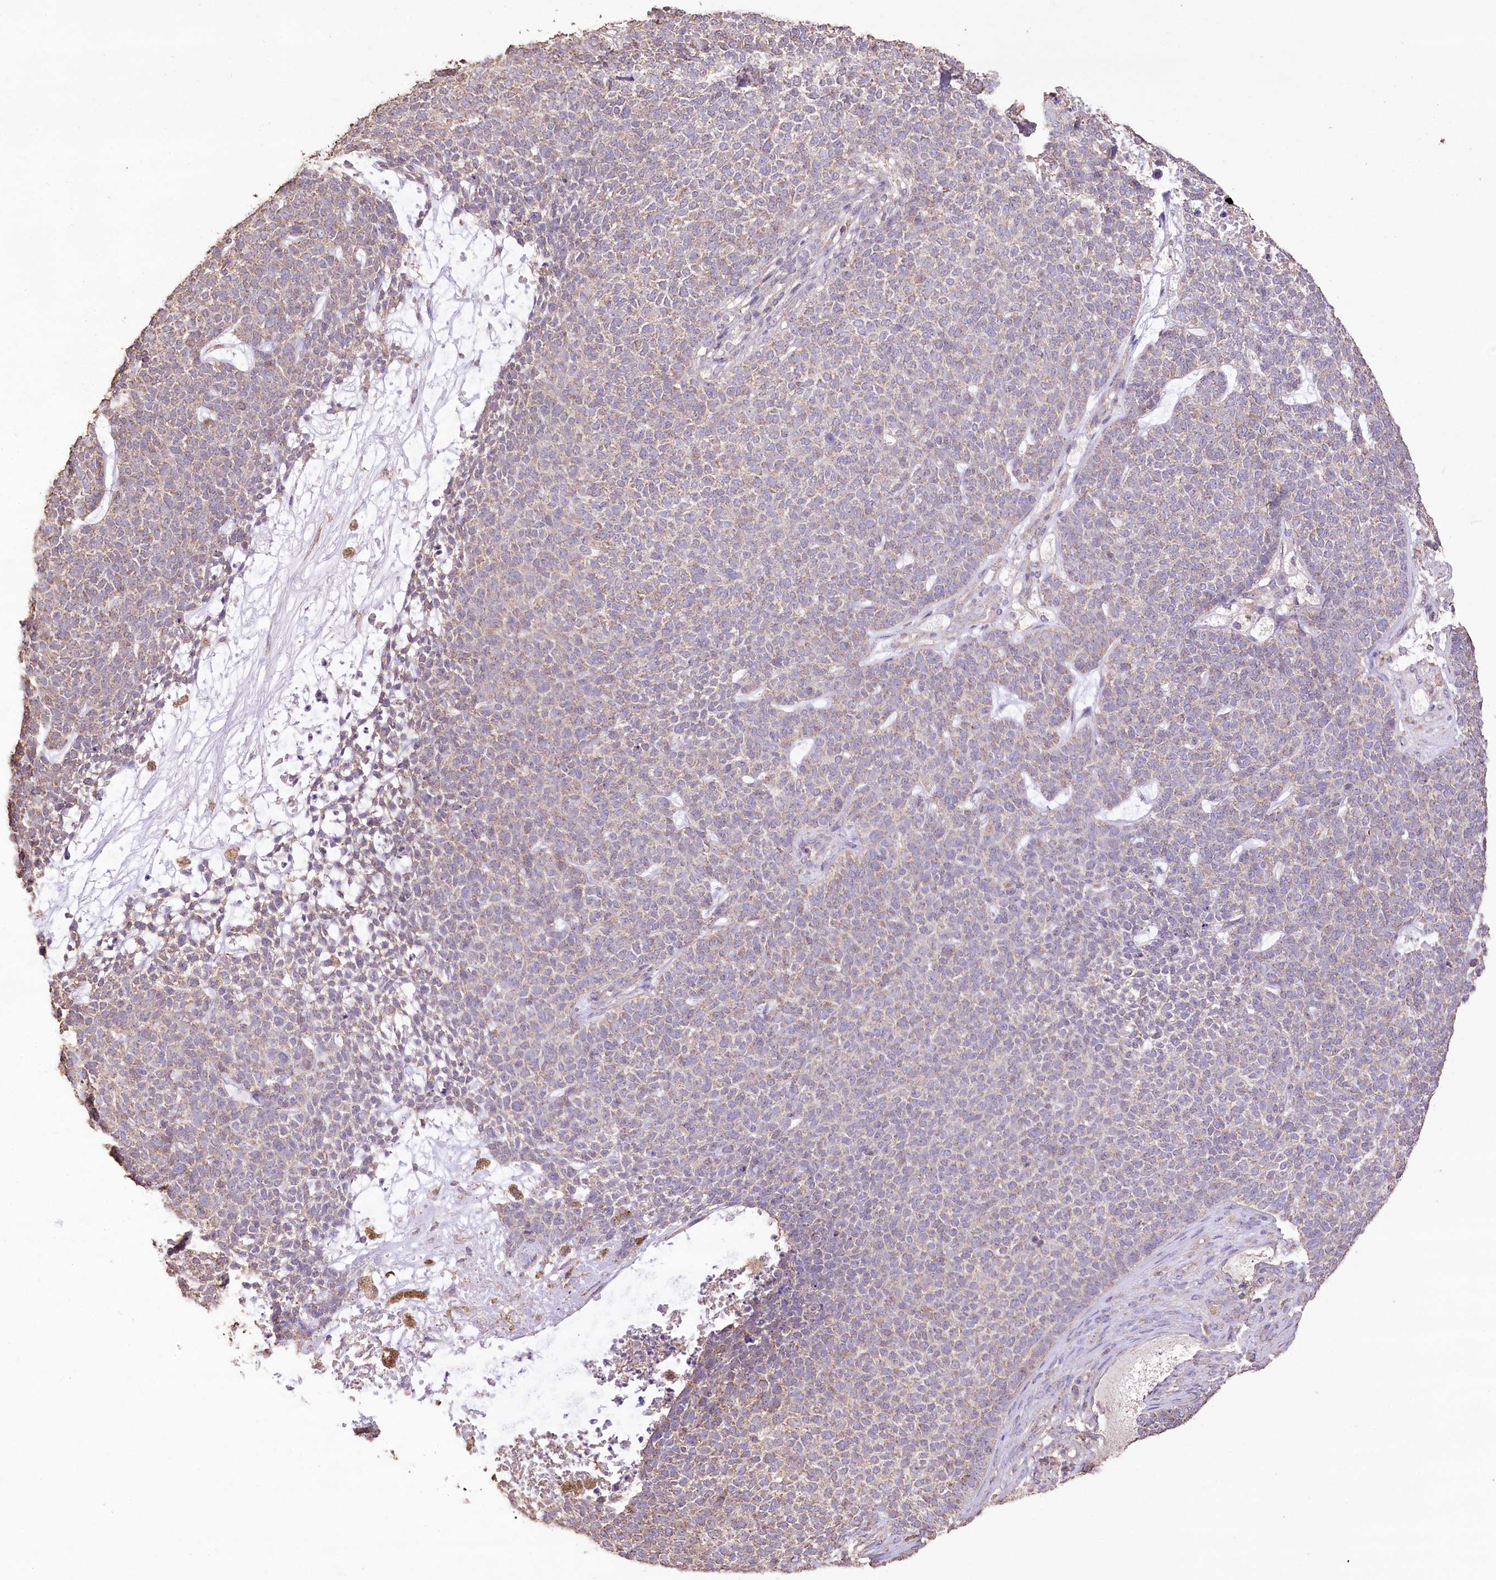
{"staining": {"intensity": "weak", "quantity": "25%-75%", "location": "cytoplasmic/membranous"}, "tissue": "skin cancer", "cell_type": "Tumor cells", "image_type": "cancer", "snomed": [{"axis": "morphology", "description": "Basal cell carcinoma"}, {"axis": "topography", "description": "Skin"}], "caption": "Approximately 25%-75% of tumor cells in skin cancer exhibit weak cytoplasmic/membranous protein staining as visualized by brown immunohistochemical staining.", "gene": "IREB2", "patient": {"sex": "female", "age": 84}}